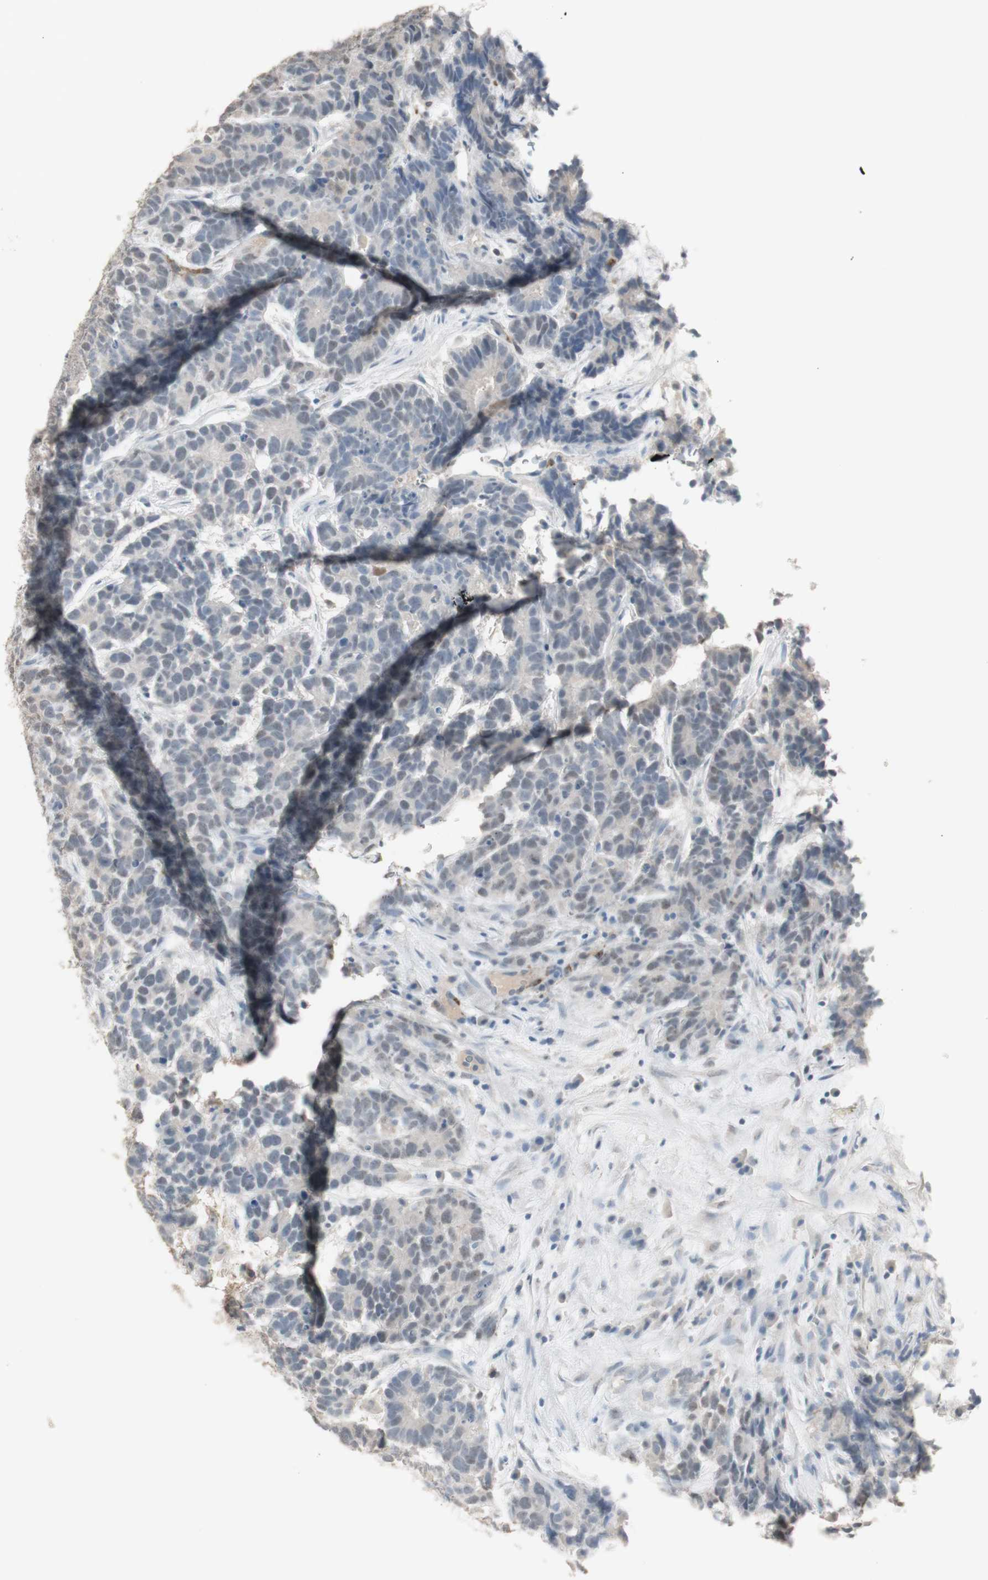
{"staining": {"intensity": "negative", "quantity": "none", "location": "none"}, "tissue": "testis cancer", "cell_type": "Tumor cells", "image_type": "cancer", "snomed": [{"axis": "morphology", "description": "Carcinoma, Embryonal, NOS"}, {"axis": "topography", "description": "Testis"}], "caption": "Tumor cells are negative for protein expression in human embryonal carcinoma (testis). (Brightfield microscopy of DAB (3,3'-diaminobenzidine) immunohistochemistry (IHC) at high magnification).", "gene": "MUC3A", "patient": {"sex": "male", "age": 26}}